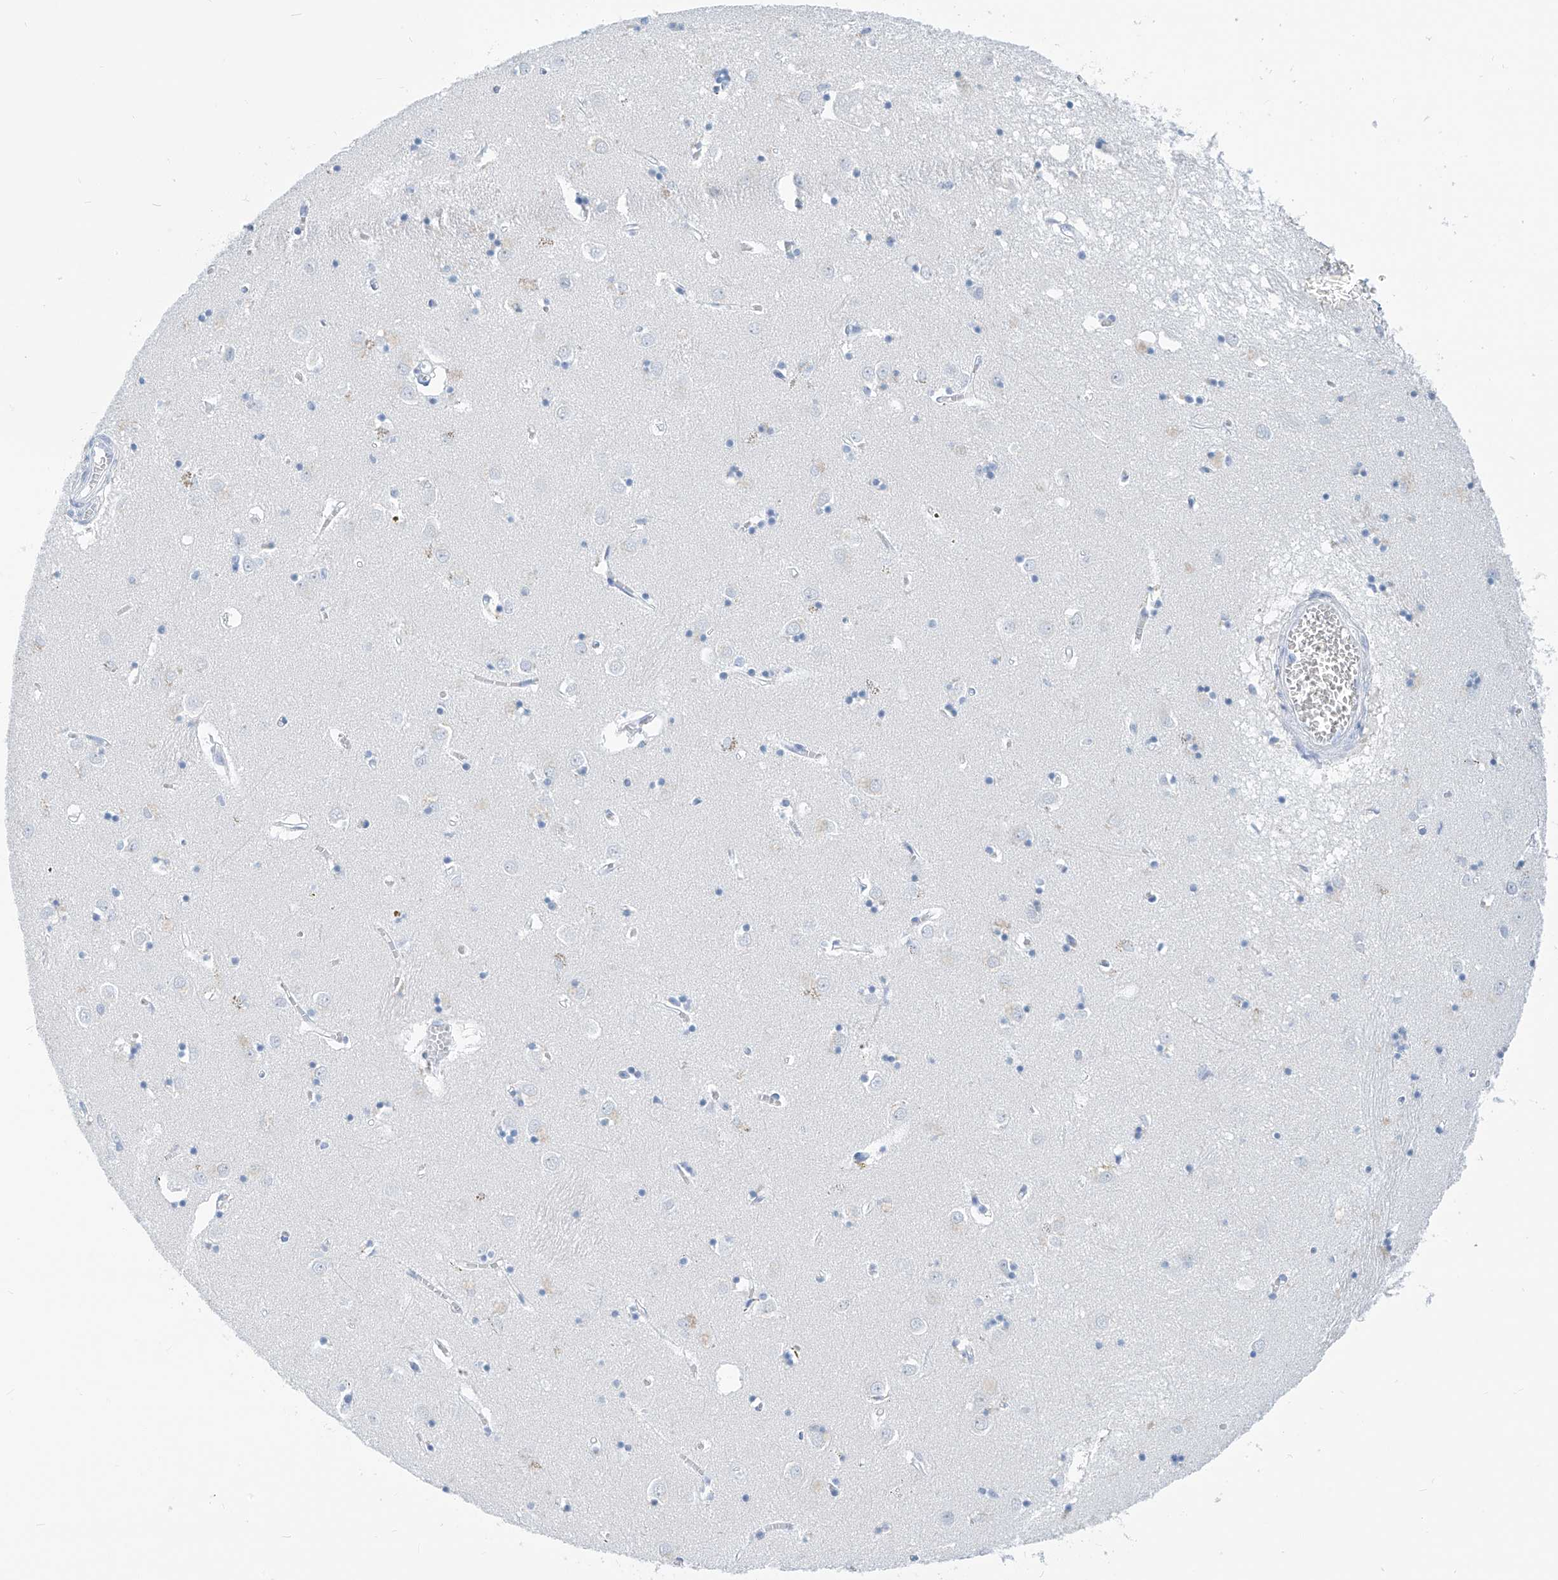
{"staining": {"intensity": "negative", "quantity": "none", "location": "none"}, "tissue": "caudate", "cell_type": "Glial cells", "image_type": "normal", "snomed": [{"axis": "morphology", "description": "Normal tissue, NOS"}, {"axis": "topography", "description": "Lateral ventricle wall"}], "caption": "Glial cells are negative for protein expression in normal human caudate. (DAB IHC, high magnification).", "gene": "SGO2", "patient": {"sex": "male", "age": 70}}